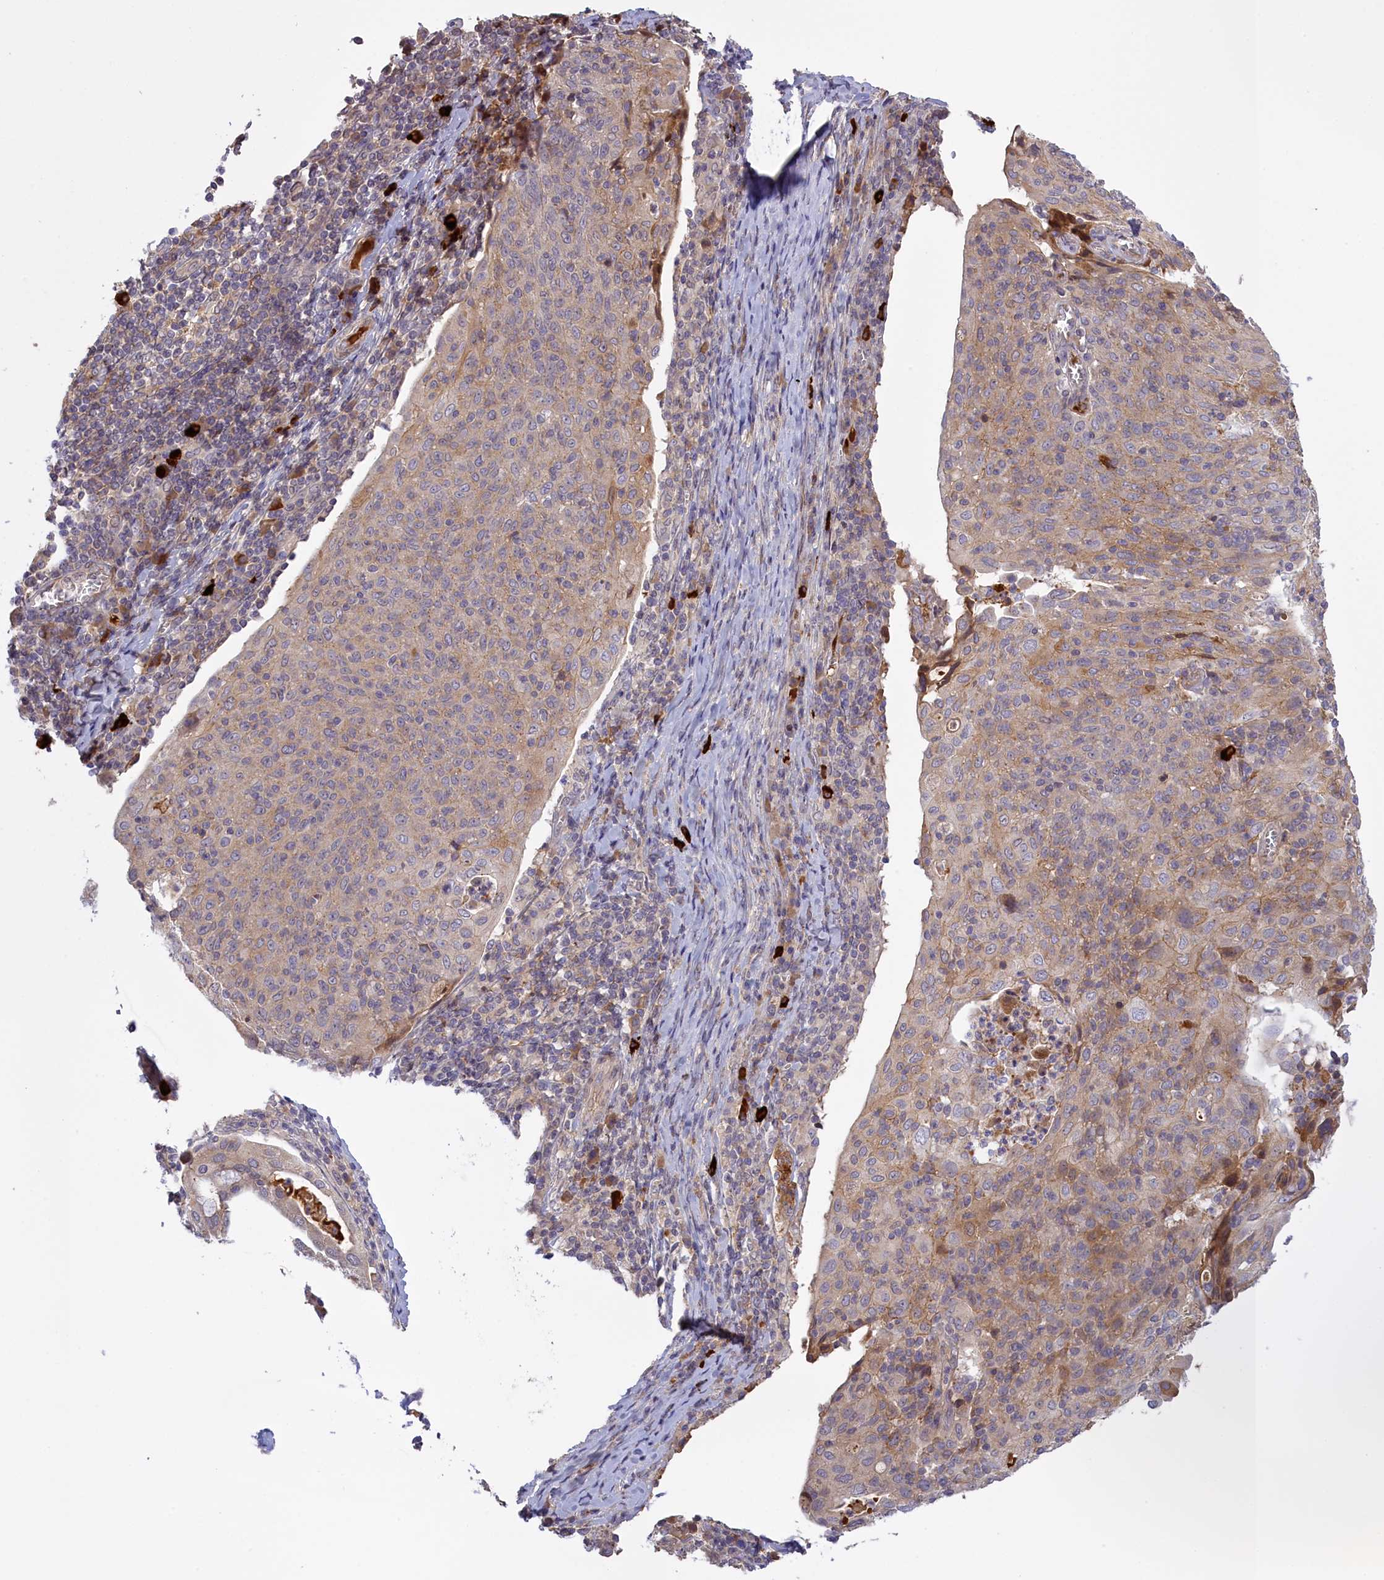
{"staining": {"intensity": "weak", "quantity": "<25%", "location": "cytoplasmic/membranous"}, "tissue": "cervical cancer", "cell_type": "Tumor cells", "image_type": "cancer", "snomed": [{"axis": "morphology", "description": "Squamous cell carcinoma, NOS"}, {"axis": "topography", "description": "Cervix"}], "caption": "Cervical cancer stained for a protein using immunohistochemistry displays no expression tumor cells.", "gene": "RRAD", "patient": {"sex": "female", "age": 52}}